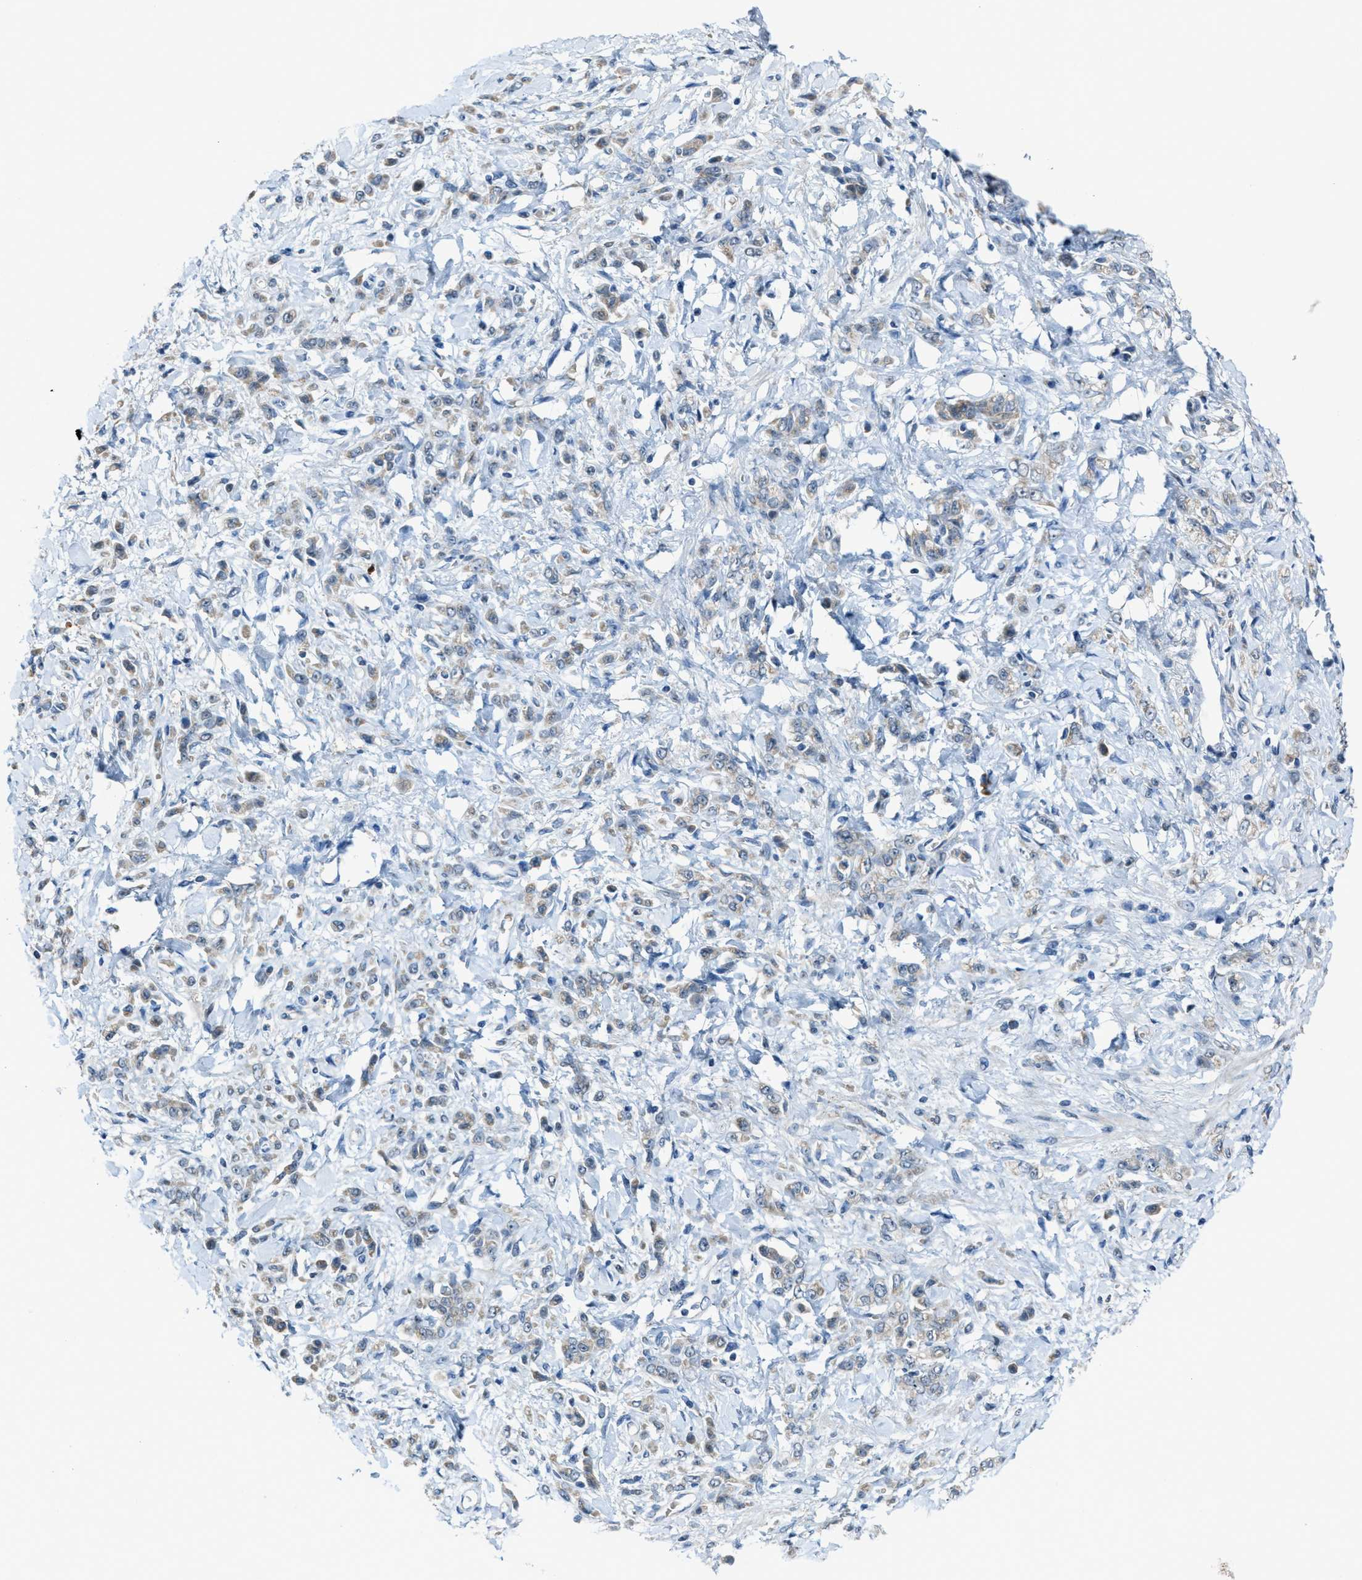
{"staining": {"intensity": "weak", "quantity": "25%-75%", "location": "cytoplasmic/membranous"}, "tissue": "stomach cancer", "cell_type": "Tumor cells", "image_type": "cancer", "snomed": [{"axis": "morphology", "description": "Normal tissue, NOS"}, {"axis": "morphology", "description": "Adenocarcinoma, NOS"}, {"axis": "topography", "description": "Stomach"}], "caption": "Stomach adenocarcinoma stained for a protein (brown) exhibits weak cytoplasmic/membranous positive expression in about 25%-75% of tumor cells.", "gene": "CDON", "patient": {"sex": "male", "age": 82}}